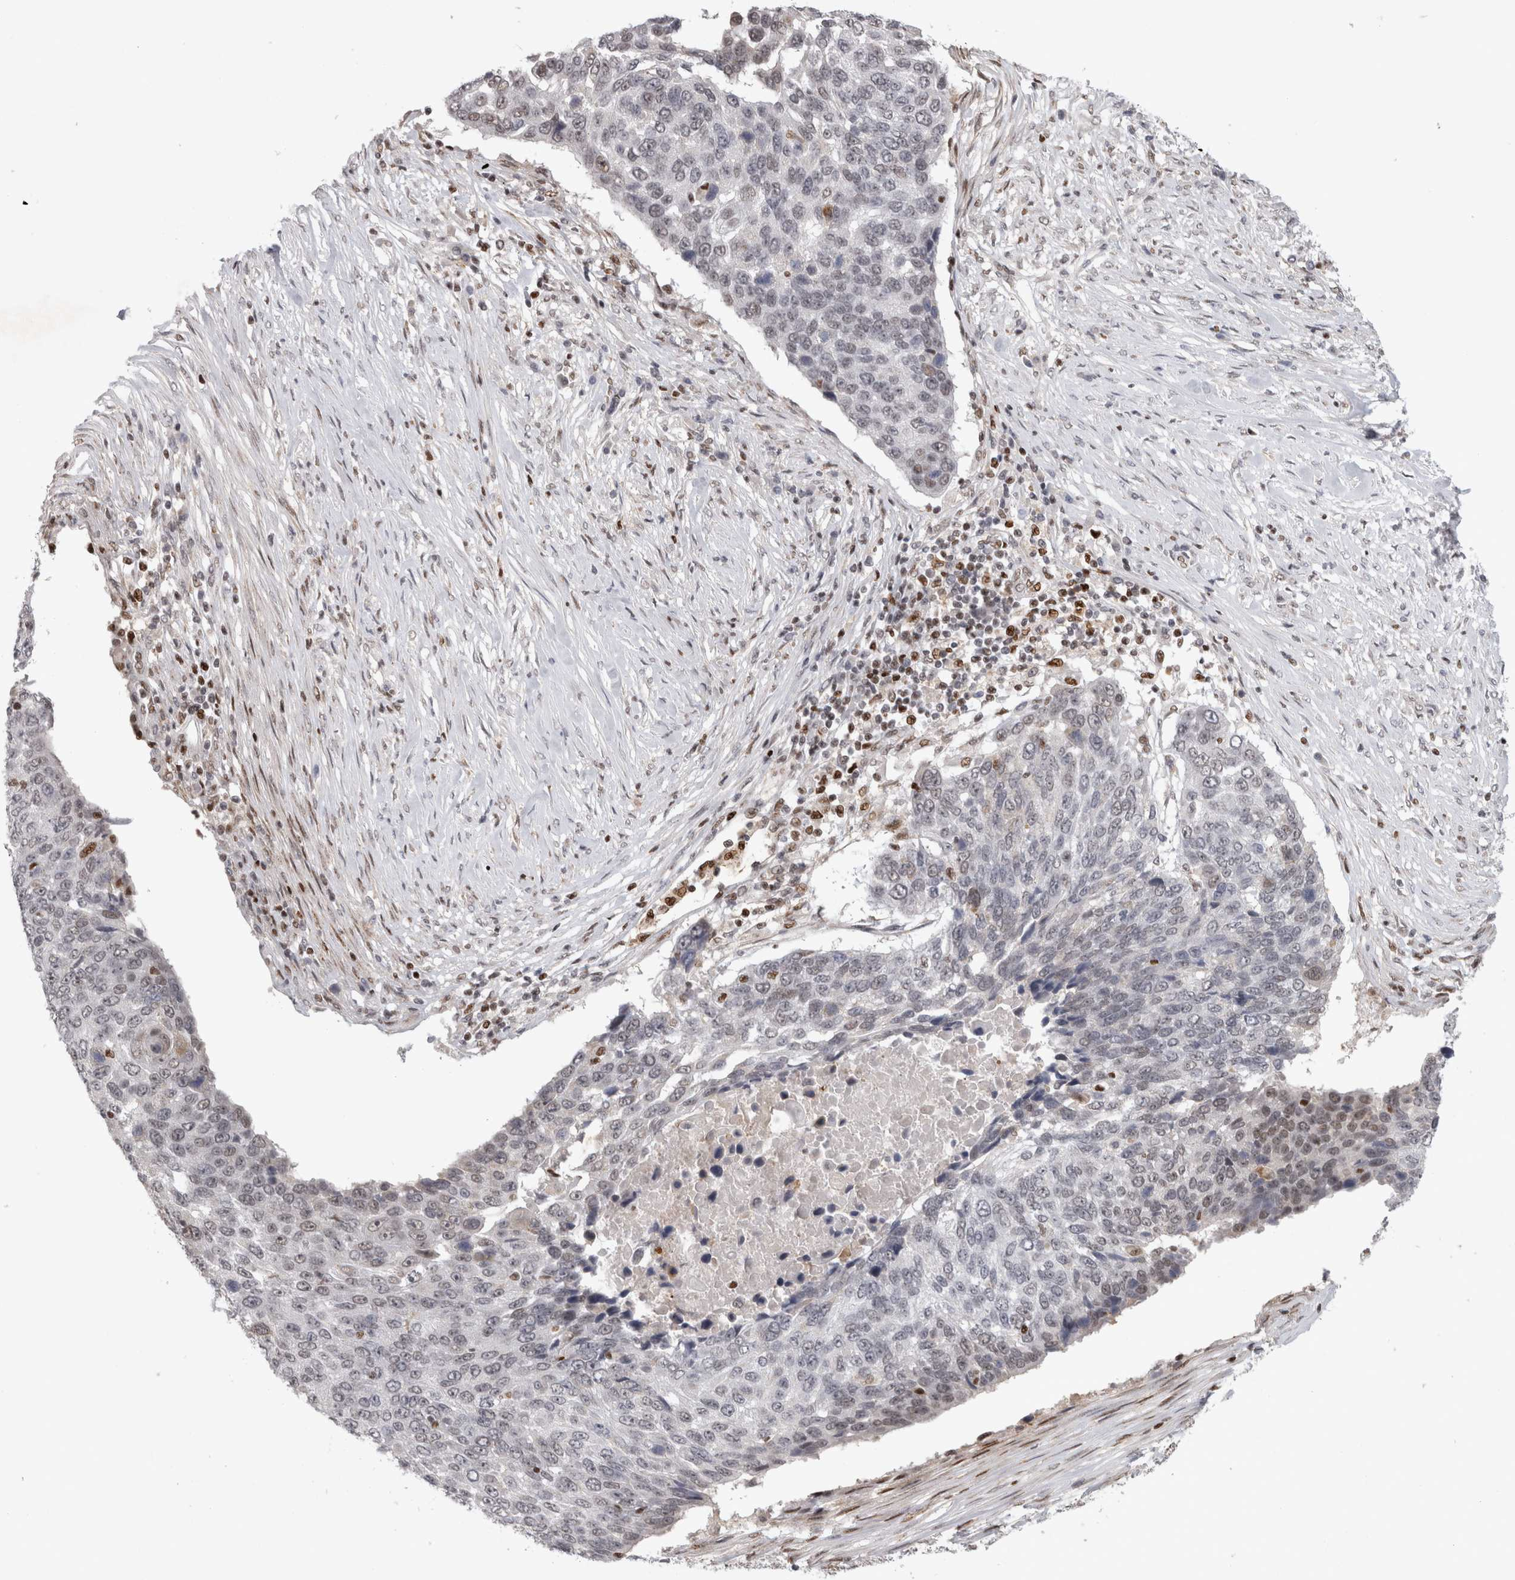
{"staining": {"intensity": "negative", "quantity": "none", "location": "none"}, "tissue": "lung cancer", "cell_type": "Tumor cells", "image_type": "cancer", "snomed": [{"axis": "morphology", "description": "Squamous cell carcinoma, NOS"}, {"axis": "topography", "description": "Lung"}], "caption": "This is an immunohistochemistry (IHC) image of human lung cancer (squamous cell carcinoma). There is no staining in tumor cells.", "gene": "SRARP", "patient": {"sex": "male", "age": 66}}